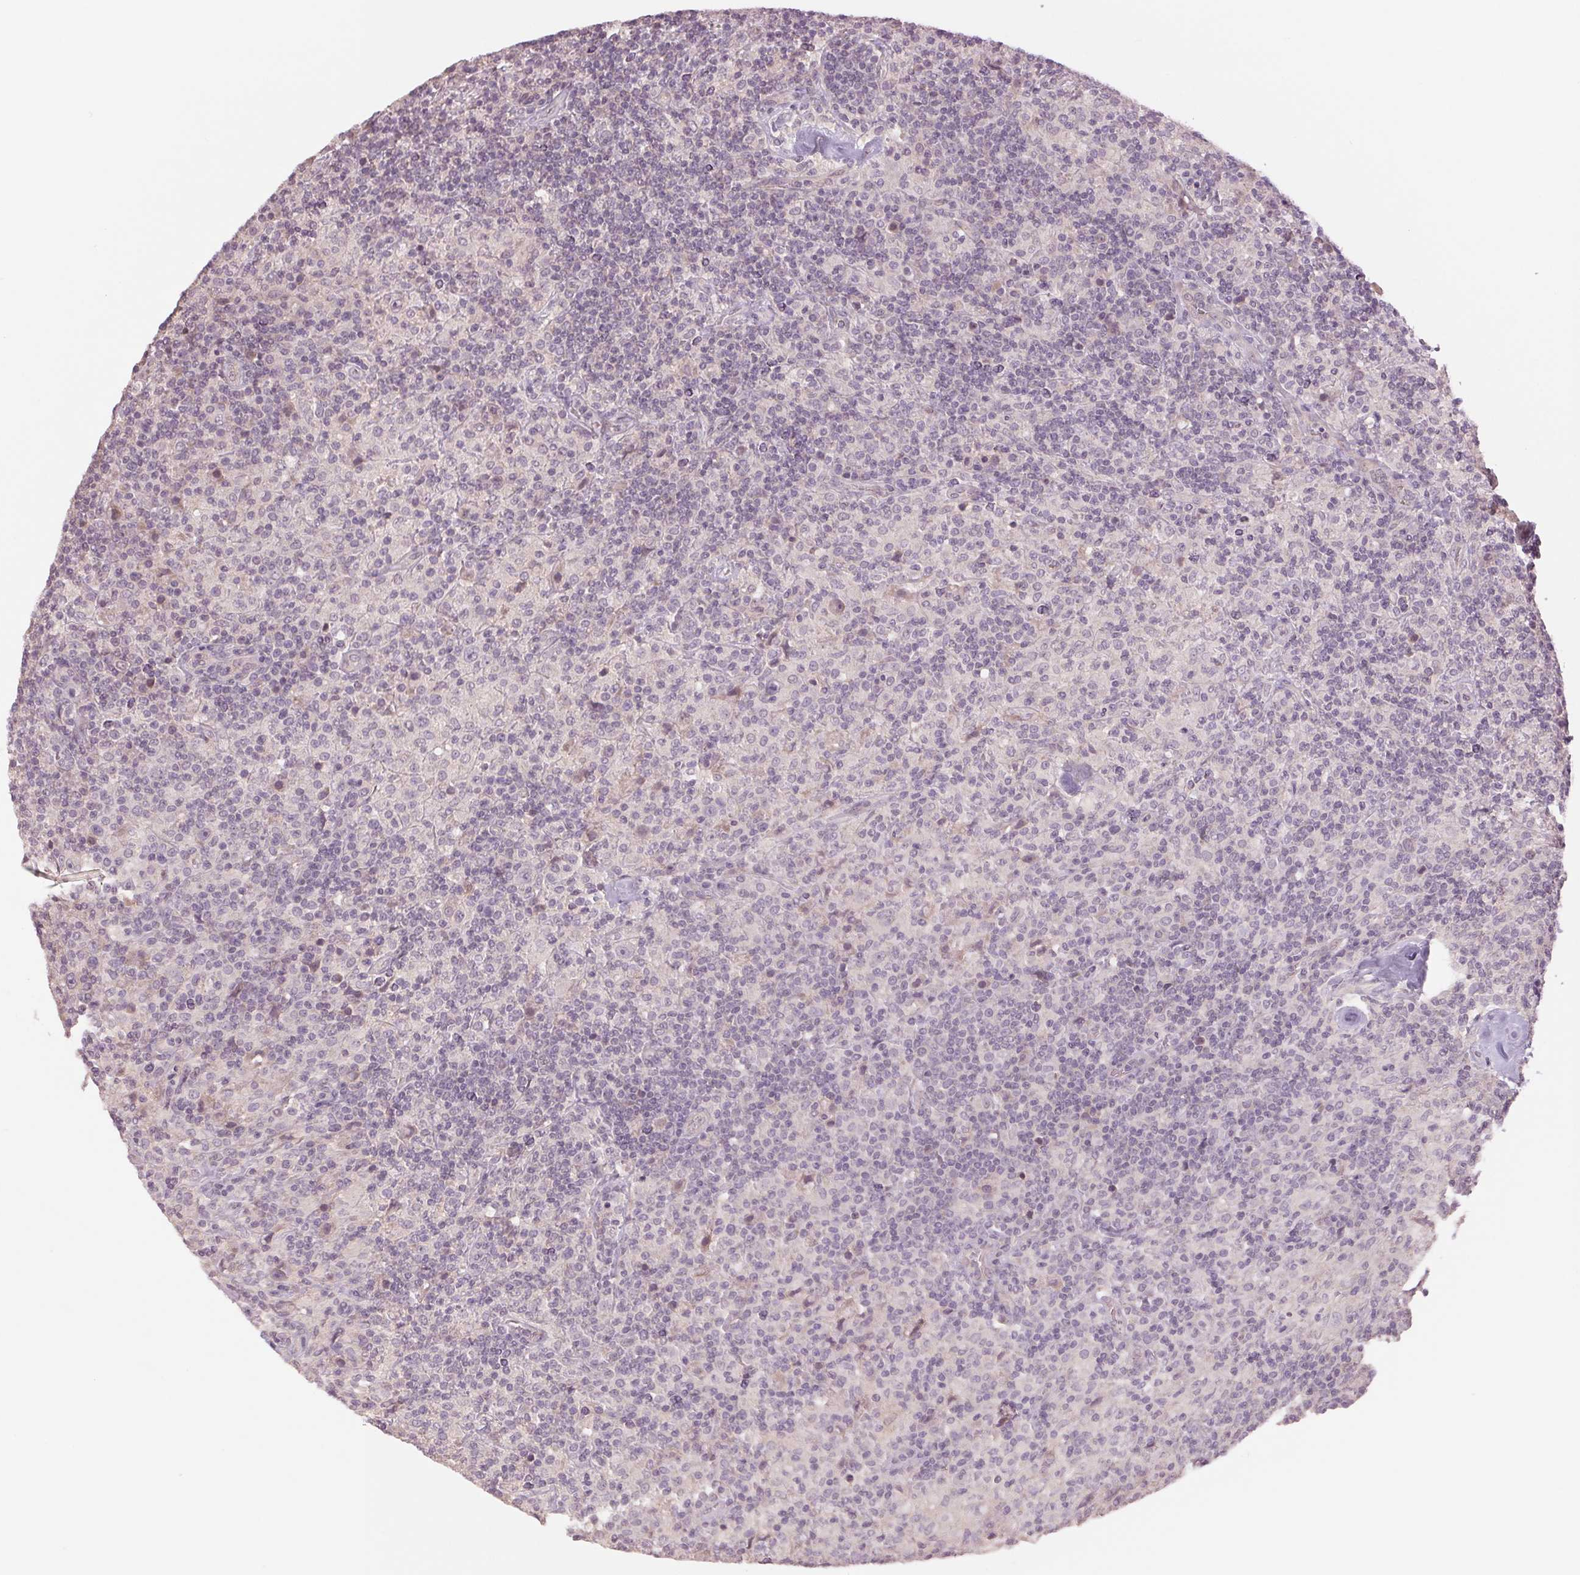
{"staining": {"intensity": "negative", "quantity": "none", "location": "none"}, "tissue": "lymphoma", "cell_type": "Tumor cells", "image_type": "cancer", "snomed": [{"axis": "morphology", "description": "Hodgkin's disease, NOS"}, {"axis": "topography", "description": "Lymph node"}], "caption": "DAB immunohistochemical staining of human lymphoma exhibits no significant expression in tumor cells. (Stains: DAB immunohistochemistry (IHC) with hematoxylin counter stain, Microscopy: brightfield microscopy at high magnification).", "gene": "PPIA", "patient": {"sex": "male", "age": 70}}